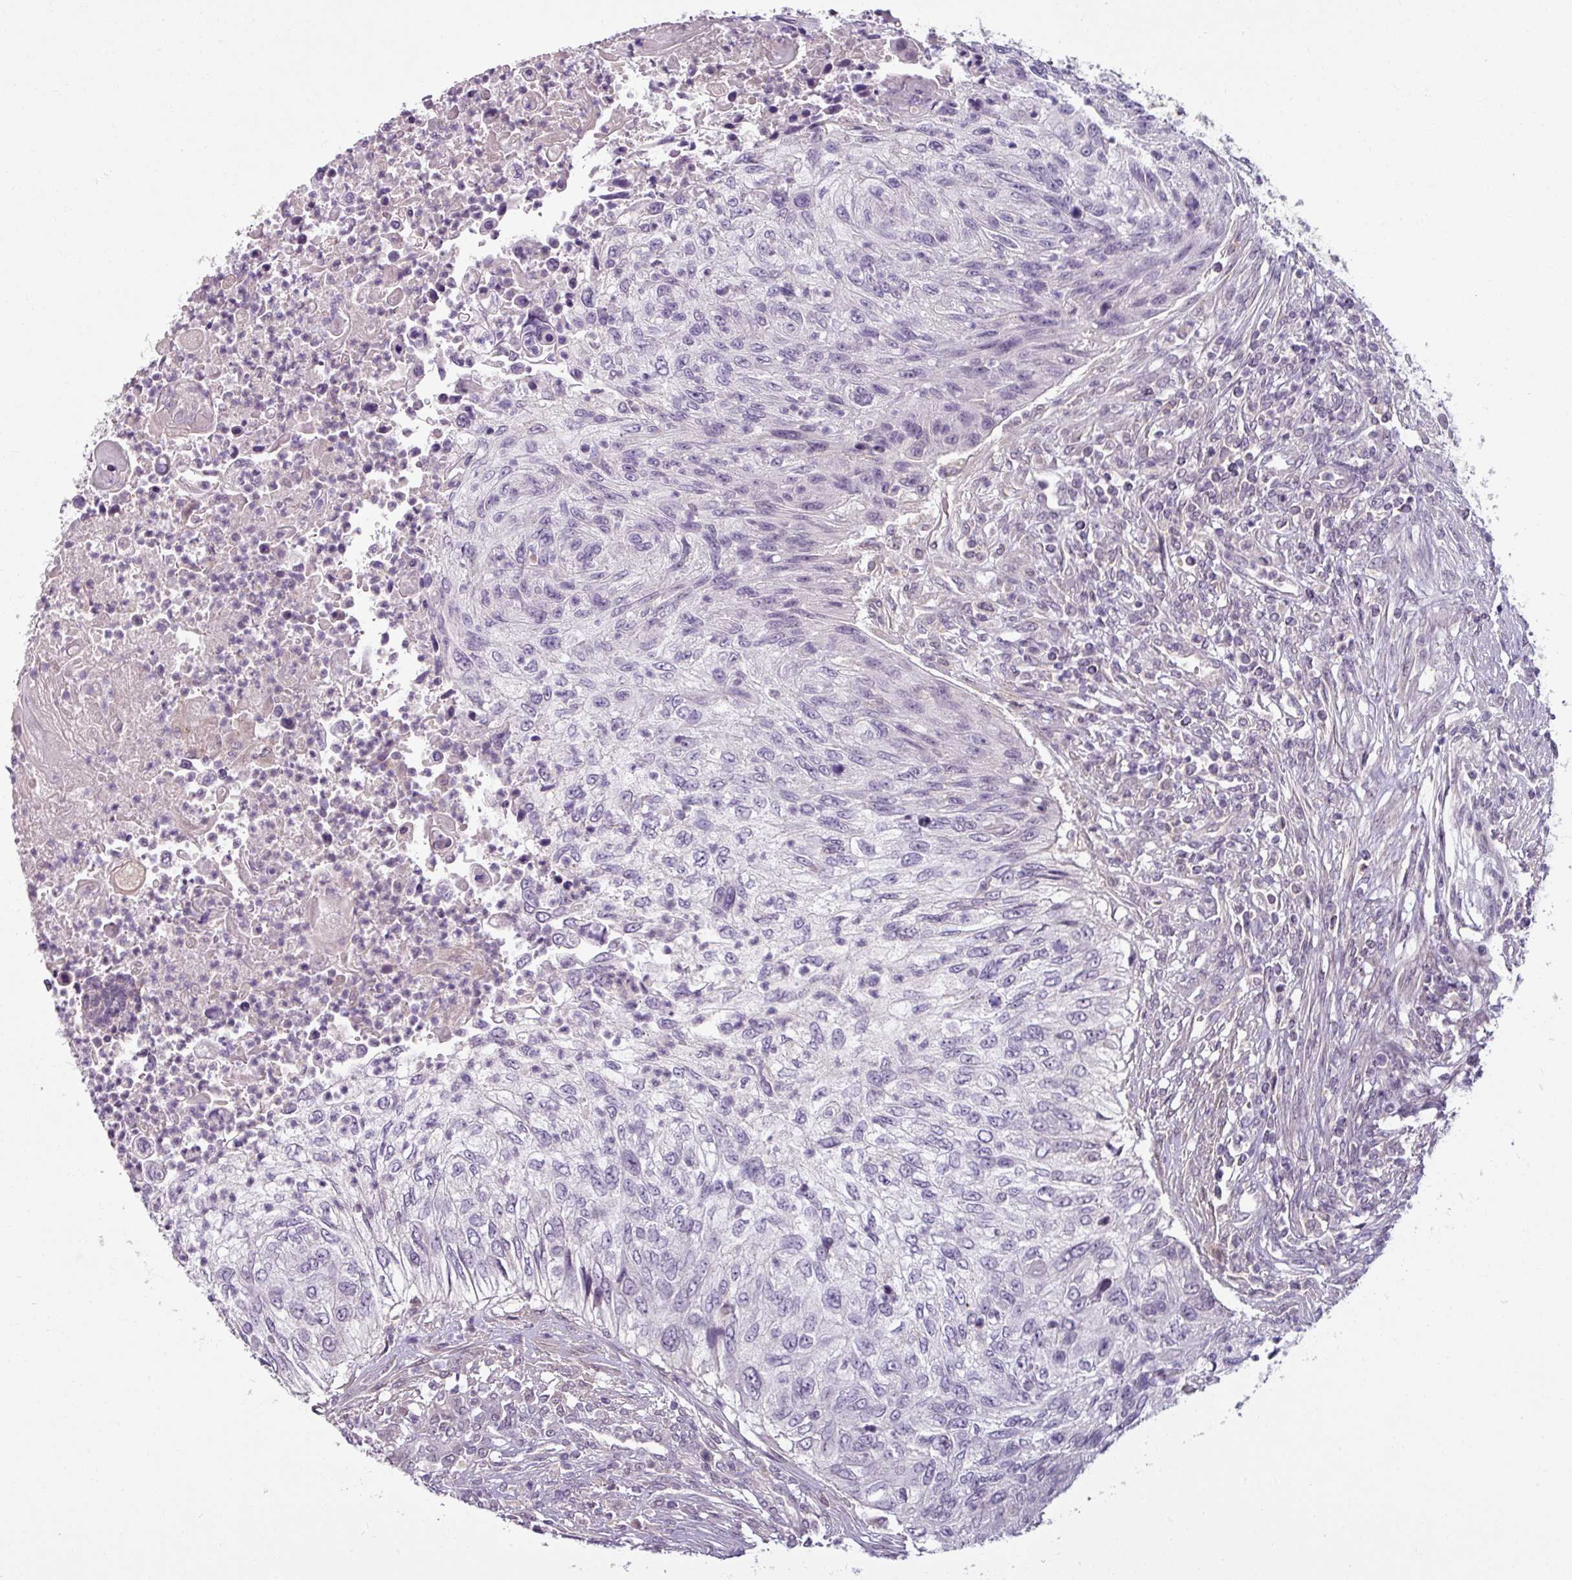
{"staining": {"intensity": "negative", "quantity": "none", "location": "none"}, "tissue": "urothelial cancer", "cell_type": "Tumor cells", "image_type": "cancer", "snomed": [{"axis": "morphology", "description": "Urothelial carcinoma, High grade"}, {"axis": "topography", "description": "Urinary bladder"}], "caption": "Immunohistochemistry micrograph of high-grade urothelial carcinoma stained for a protein (brown), which shows no expression in tumor cells.", "gene": "UVSSA", "patient": {"sex": "female", "age": 60}}